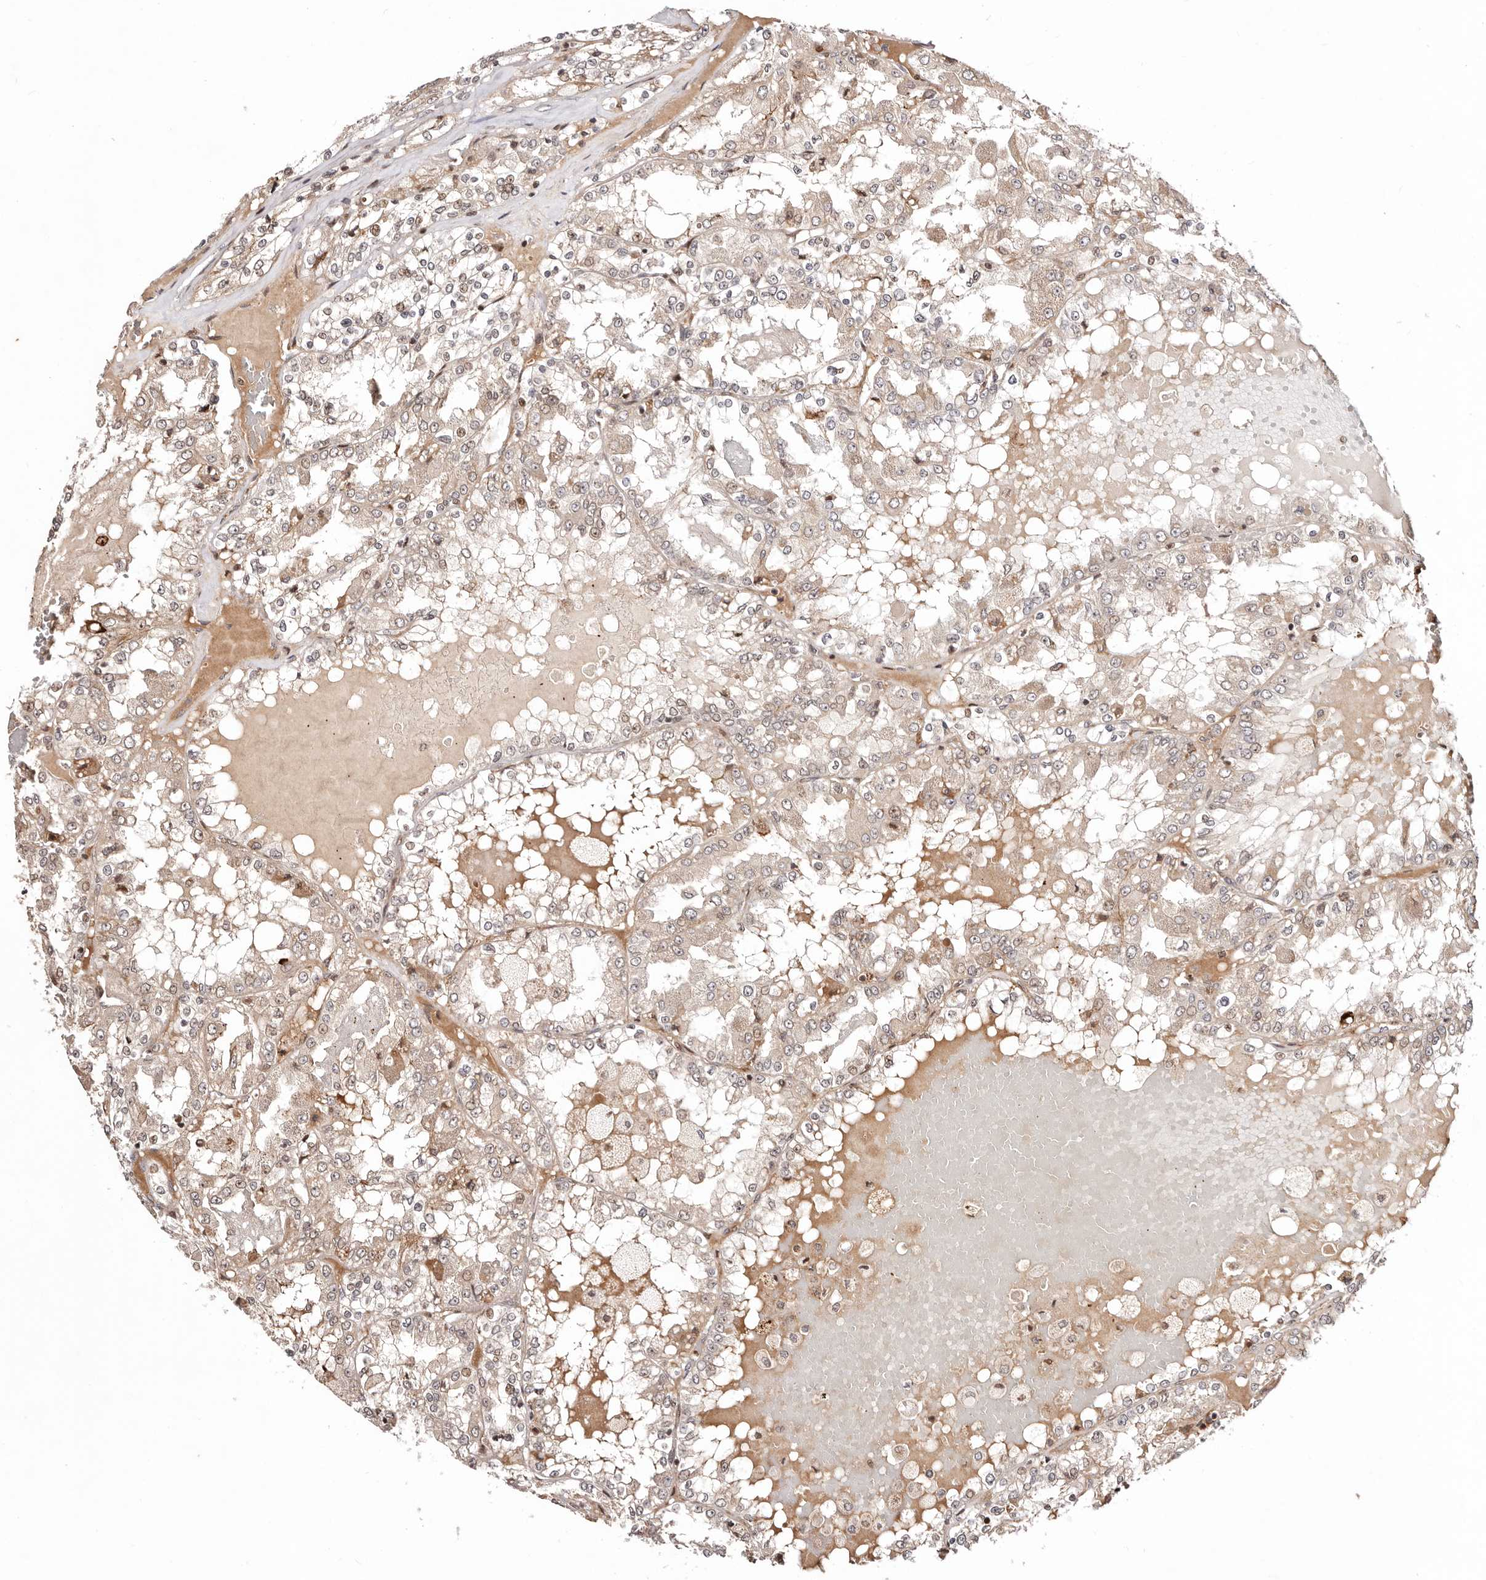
{"staining": {"intensity": "weak", "quantity": "25%-75%", "location": "cytoplasmic/membranous,nuclear"}, "tissue": "renal cancer", "cell_type": "Tumor cells", "image_type": "cancer", "snomed": [{"axis": "morphology", "description": "Adenocarcinoma, NOS"}, {"axis": "topography", "description": "Kidney"}], "caption": "Immunohistochemistry of human renal cancer (adenocarcinoma) demonstrates low levels of weak cytoplasmic/membranous and nuclear expression in about 25%-75% of tumor cells. The protein of interest is stained brown, and the nuclei are stained in blue (DAB IHC with brightfield microscopy, high magnification).", "gene": "HIVEP3", "patient": {"sex": "female", "age": 56}}